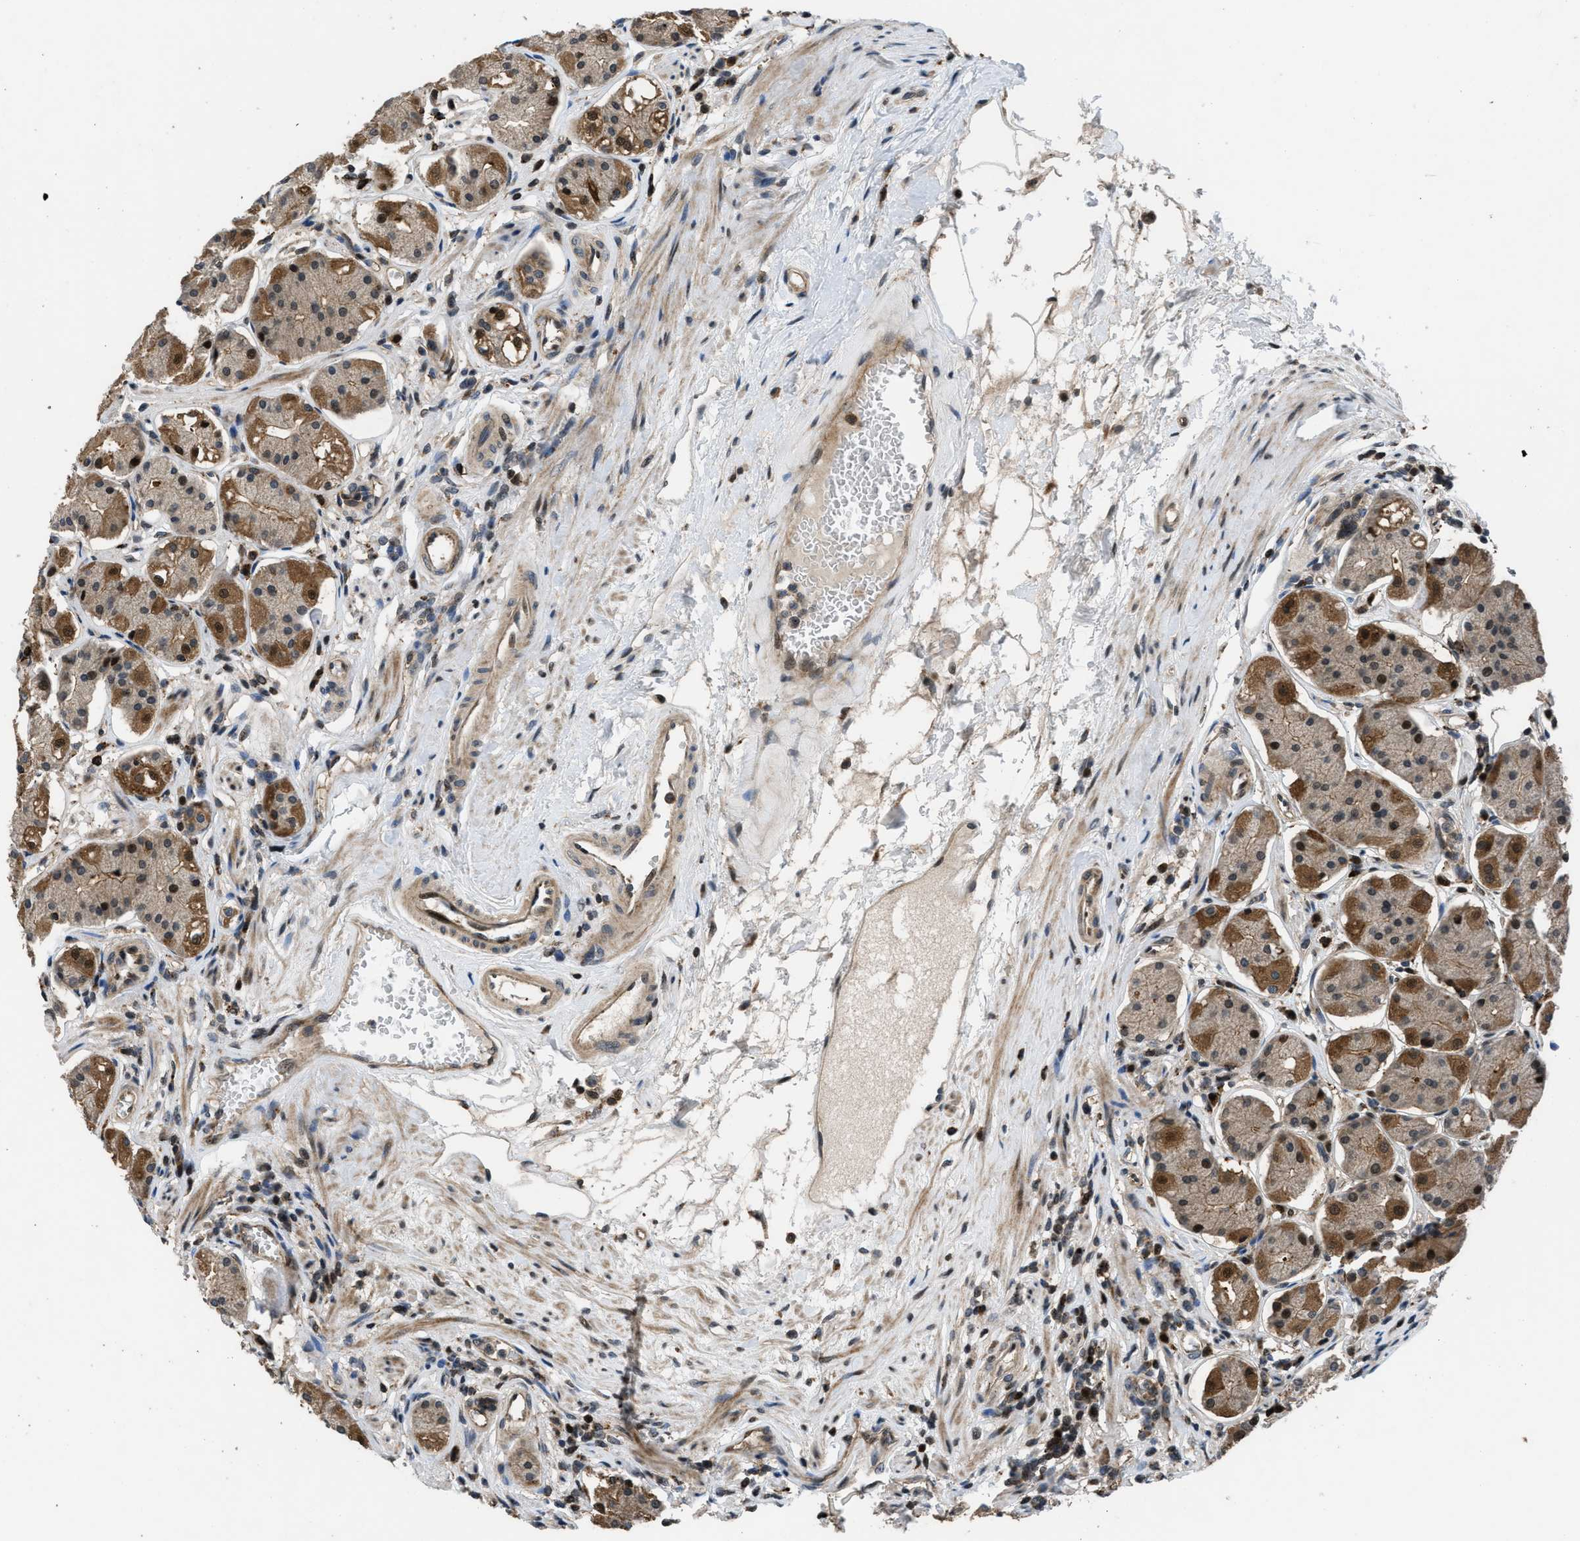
{"staining": {"intensity": "moderate", "quantity": ">75%", "location": "cytoplasmic/membranous,nuclear"}, "tissue": "stomach", "cell_type": "Glandular cells", "image_type": "normal", "snomed": [{"axis": "morphology", "description": "Normal tissue, NOS"}, {"axis": "topography", "description": "Stomach"}, {"axis": "topography", "description": "Stomach, lower"}], "caption": "This micrograph displays normal stomach stained with immunohistochemistry (IHC) to label a protein in brown. The cytoplasmic/membranous,nuclear of glandular cells show moderate positivity for the protein. Nuclei are counter-stained blue.", "gene": "CTBS", "patient": {"sex": "female", "age": 56}}